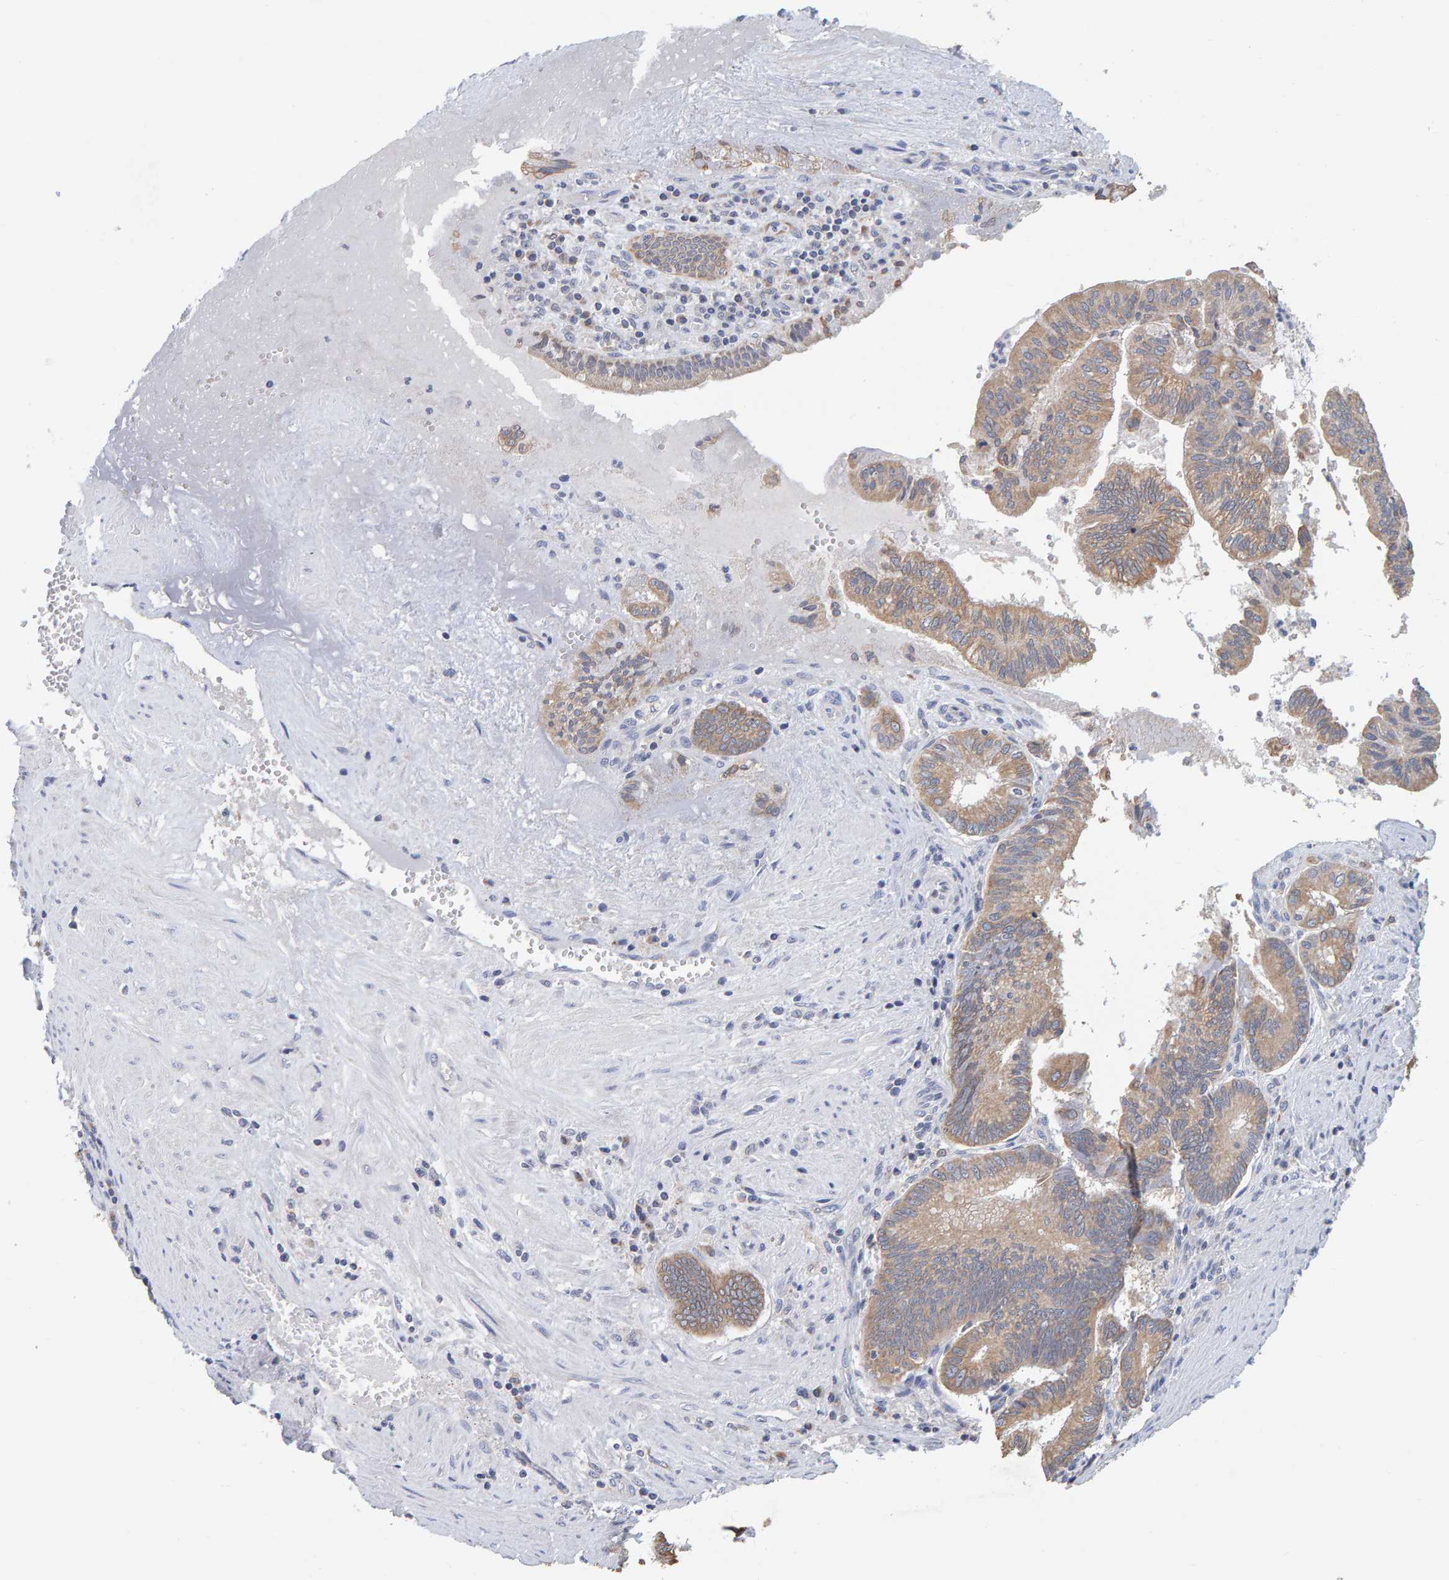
{"staining": {"intensity": "moderate", "quantity": ">75%", "location": "cytoplasmic/membranous"}, "tissue": "pancreatic cancer", "cell_type": "Tumor cells", "image_type": "cancer", "snomed": [{"axis": "morphology", "description": "Adenocarcinoma, NOS"}, {"axis": "topography", "description": "Pancreas"}], "caption": "A medium amount of moderate cytoplasmic/membranous staining is seen in approximately >75% of tumor cells in pancreatic cancer tissue.", "gene": "SGPL1", "patient": {"sex": "male", "age": 82}}